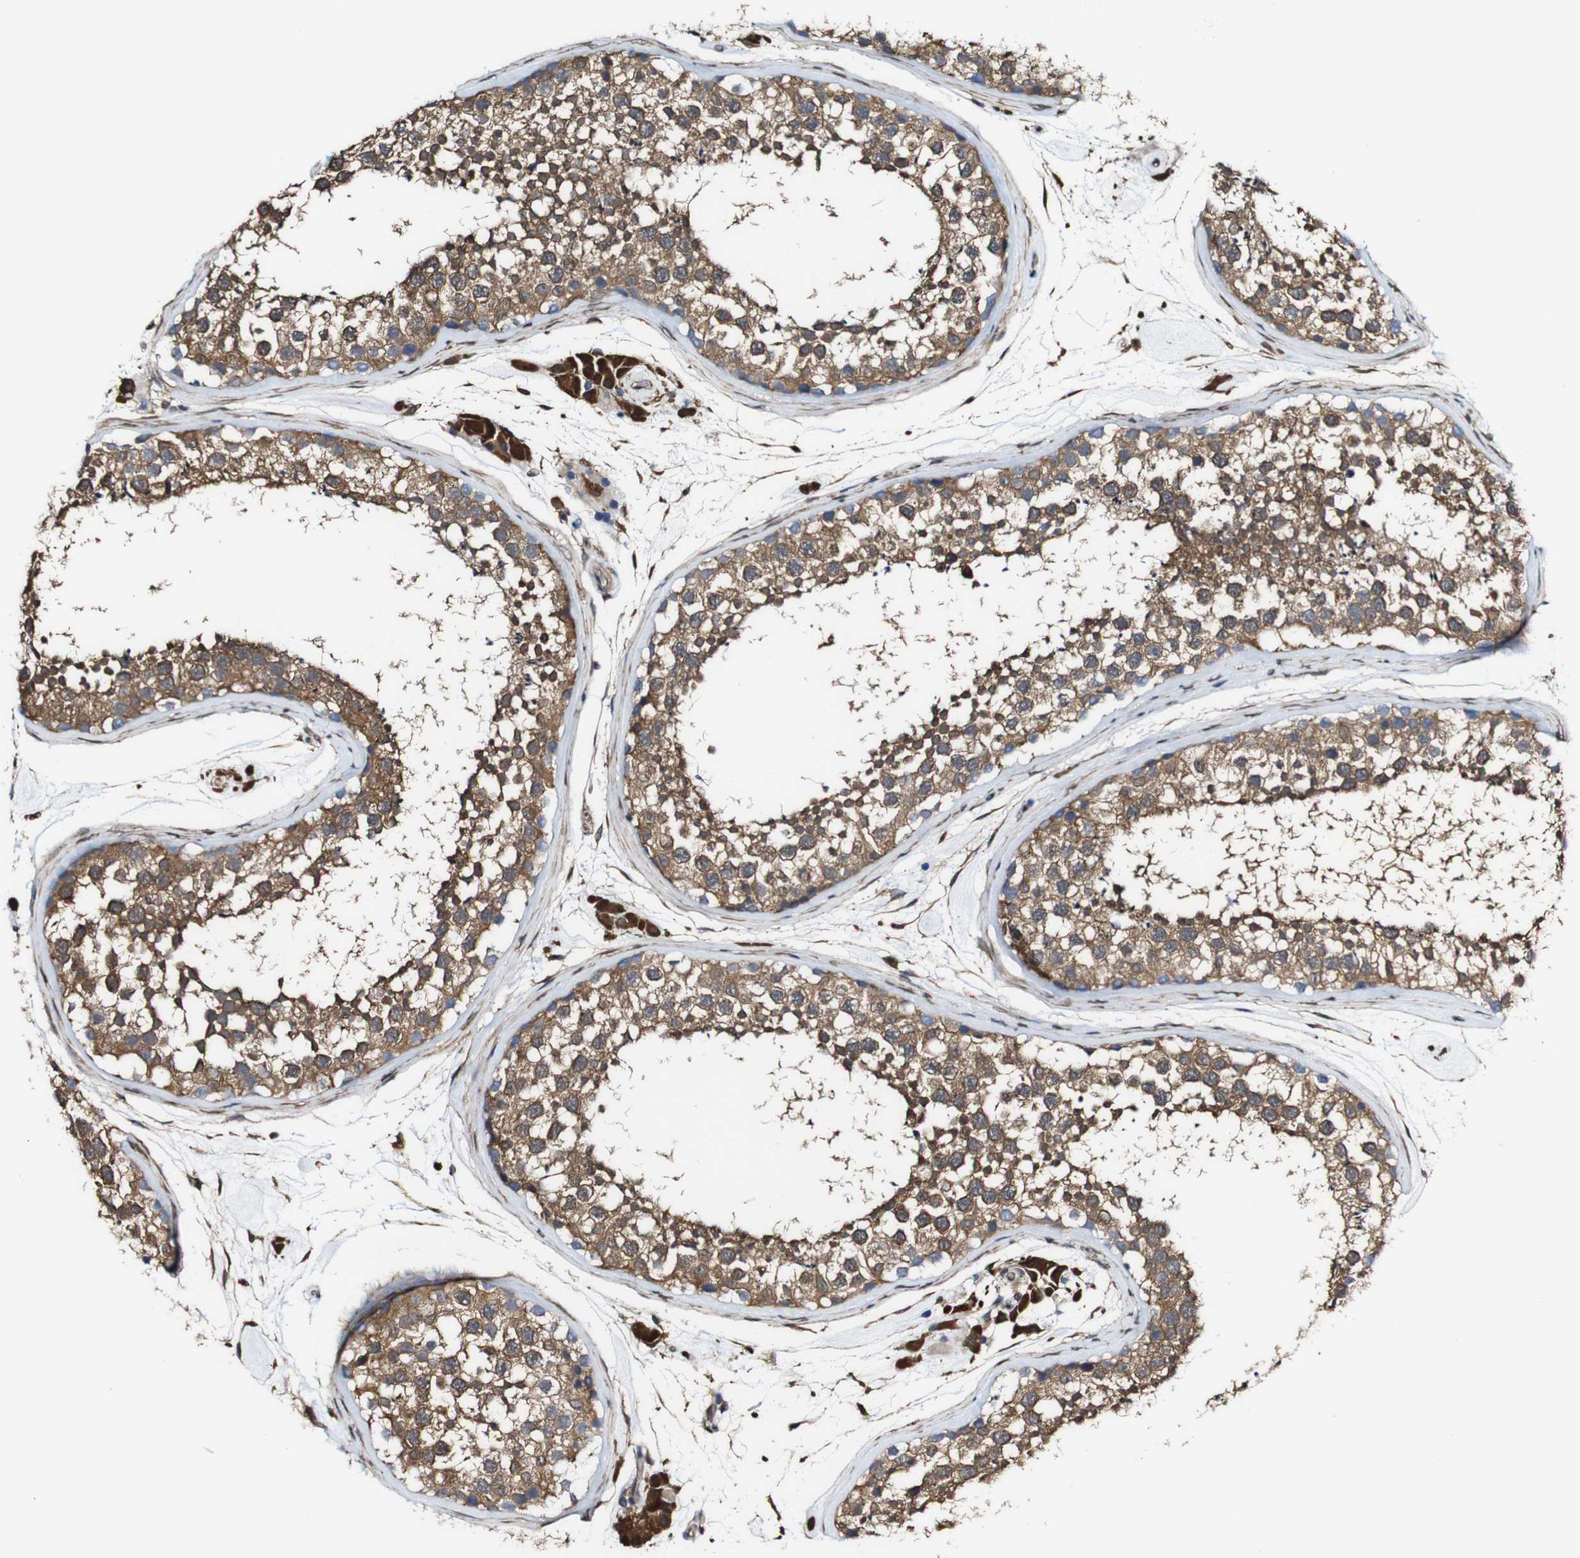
{"staining": {"intensity": "moderate", "quantity": ">75%", "location": "cytoplasmic/membranous"}, "tissue": "testis", "cell_type": "Cells in seminiferous ducts", "image_type": "normal", "snomed": [{"axis": "morphology", "description": "Normal tissue, NOS"}, {"axis": "topography", "description": "Testis"}], "caption": "Testis was stained to show a protein in brown. There is medium levels of moderate cytoplasmic/membranous staining in approximately >75% of cells in seminiferous ducts.", "gene": "PTPRR", "patient": {"sex": "male", "age": 46}}